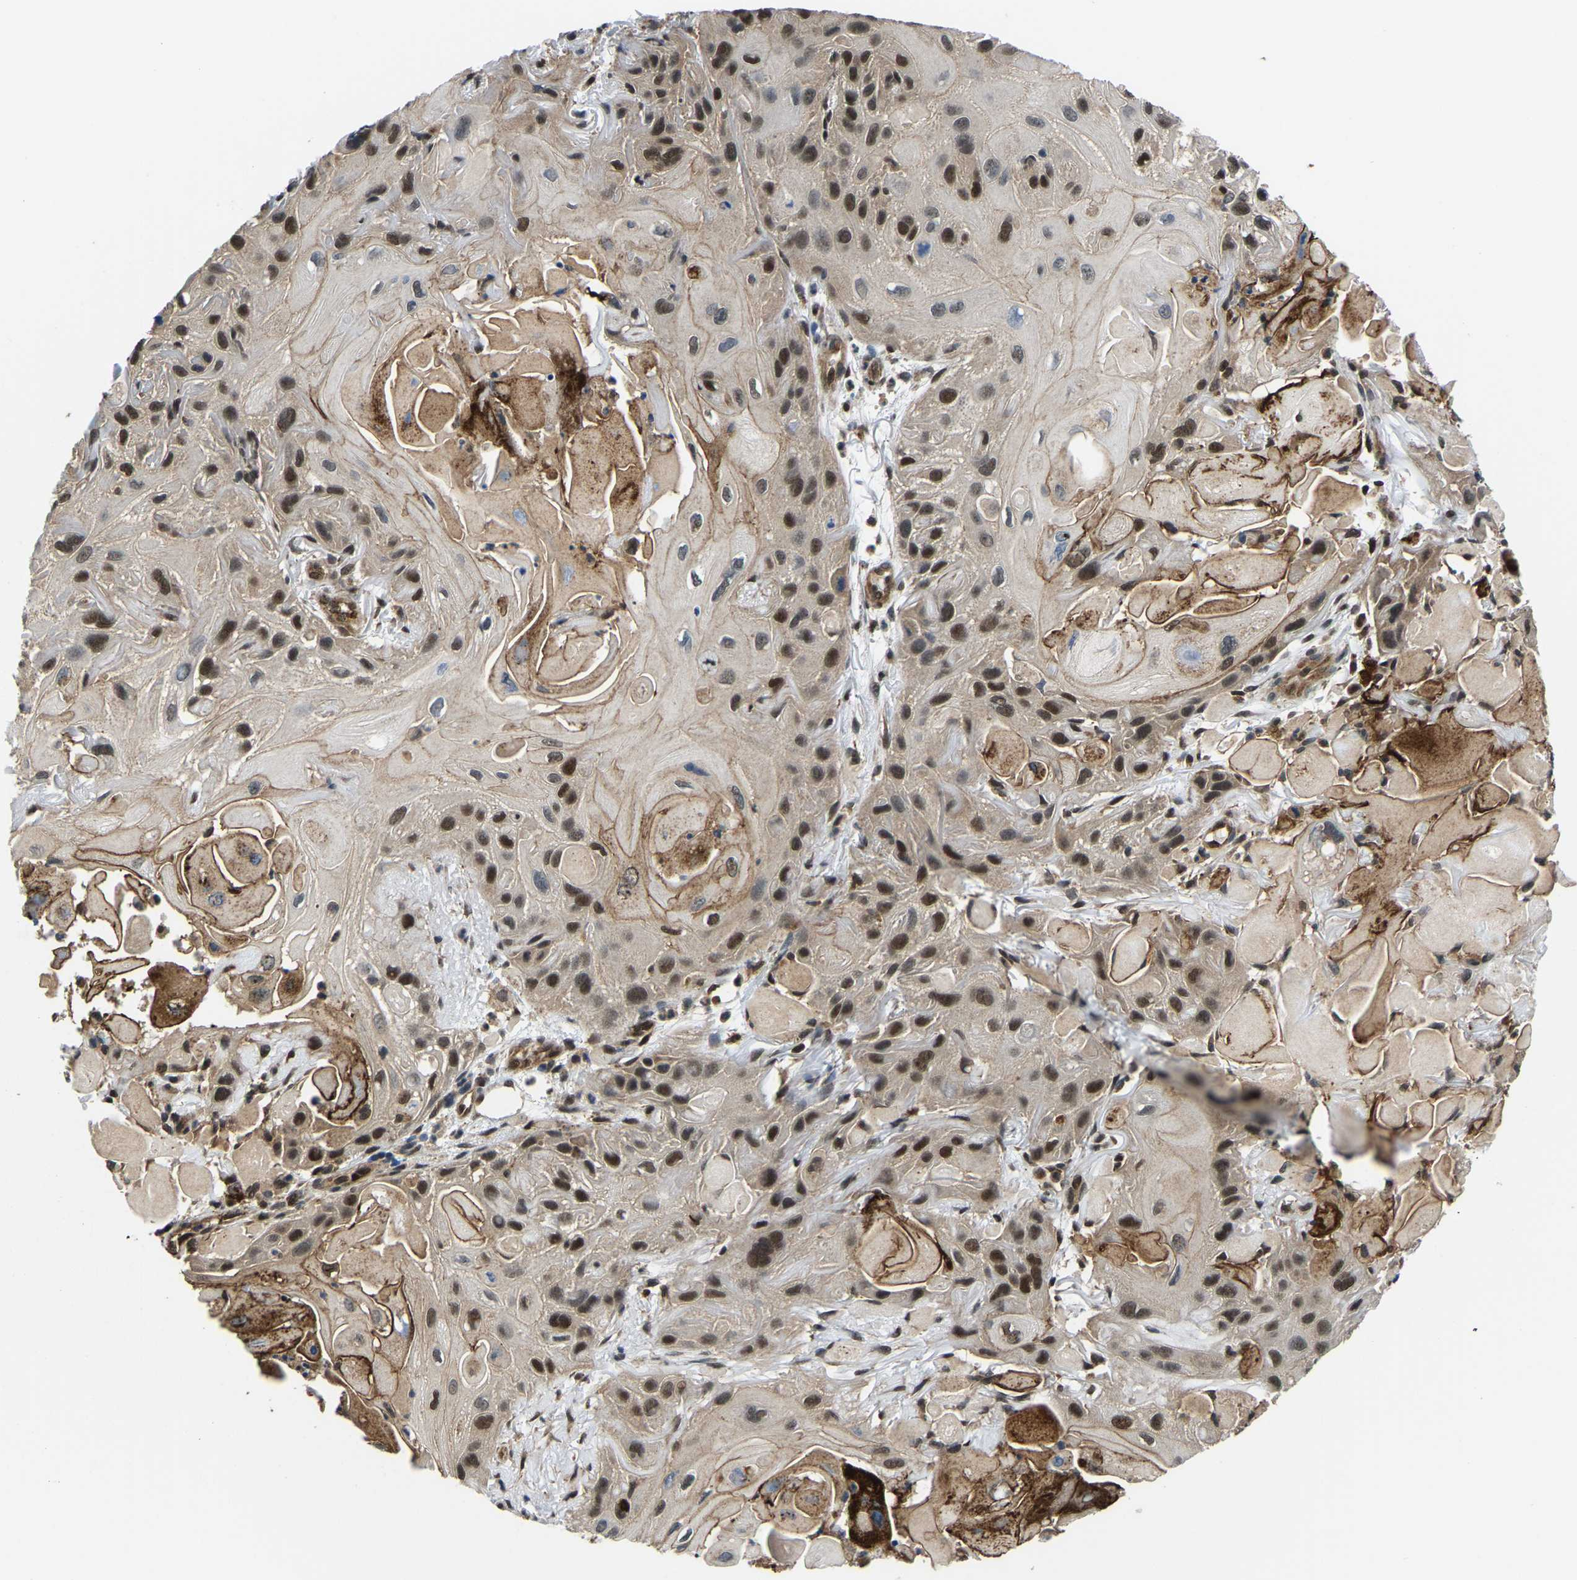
{"staining": {"intensity": "strong", "quantity": ">75%", "location": "nuclear"}, "tissue": "skin cancer", "cell_type": "Tumor cells", "image_type": "cancer", "snomed": [{"axis": "morphology", "description": "Squamous cell carcinoma, NOS"}, {"axis": "topography", "description": "Skin"}], "caption": "This image reveals IHC staining of skin cancer (squamous cell carcinoma), with high strong nuclear staining in about >75% of tumor cells.", "gene": "DFFA", "patient": {"sex": "female", "age": 77}}